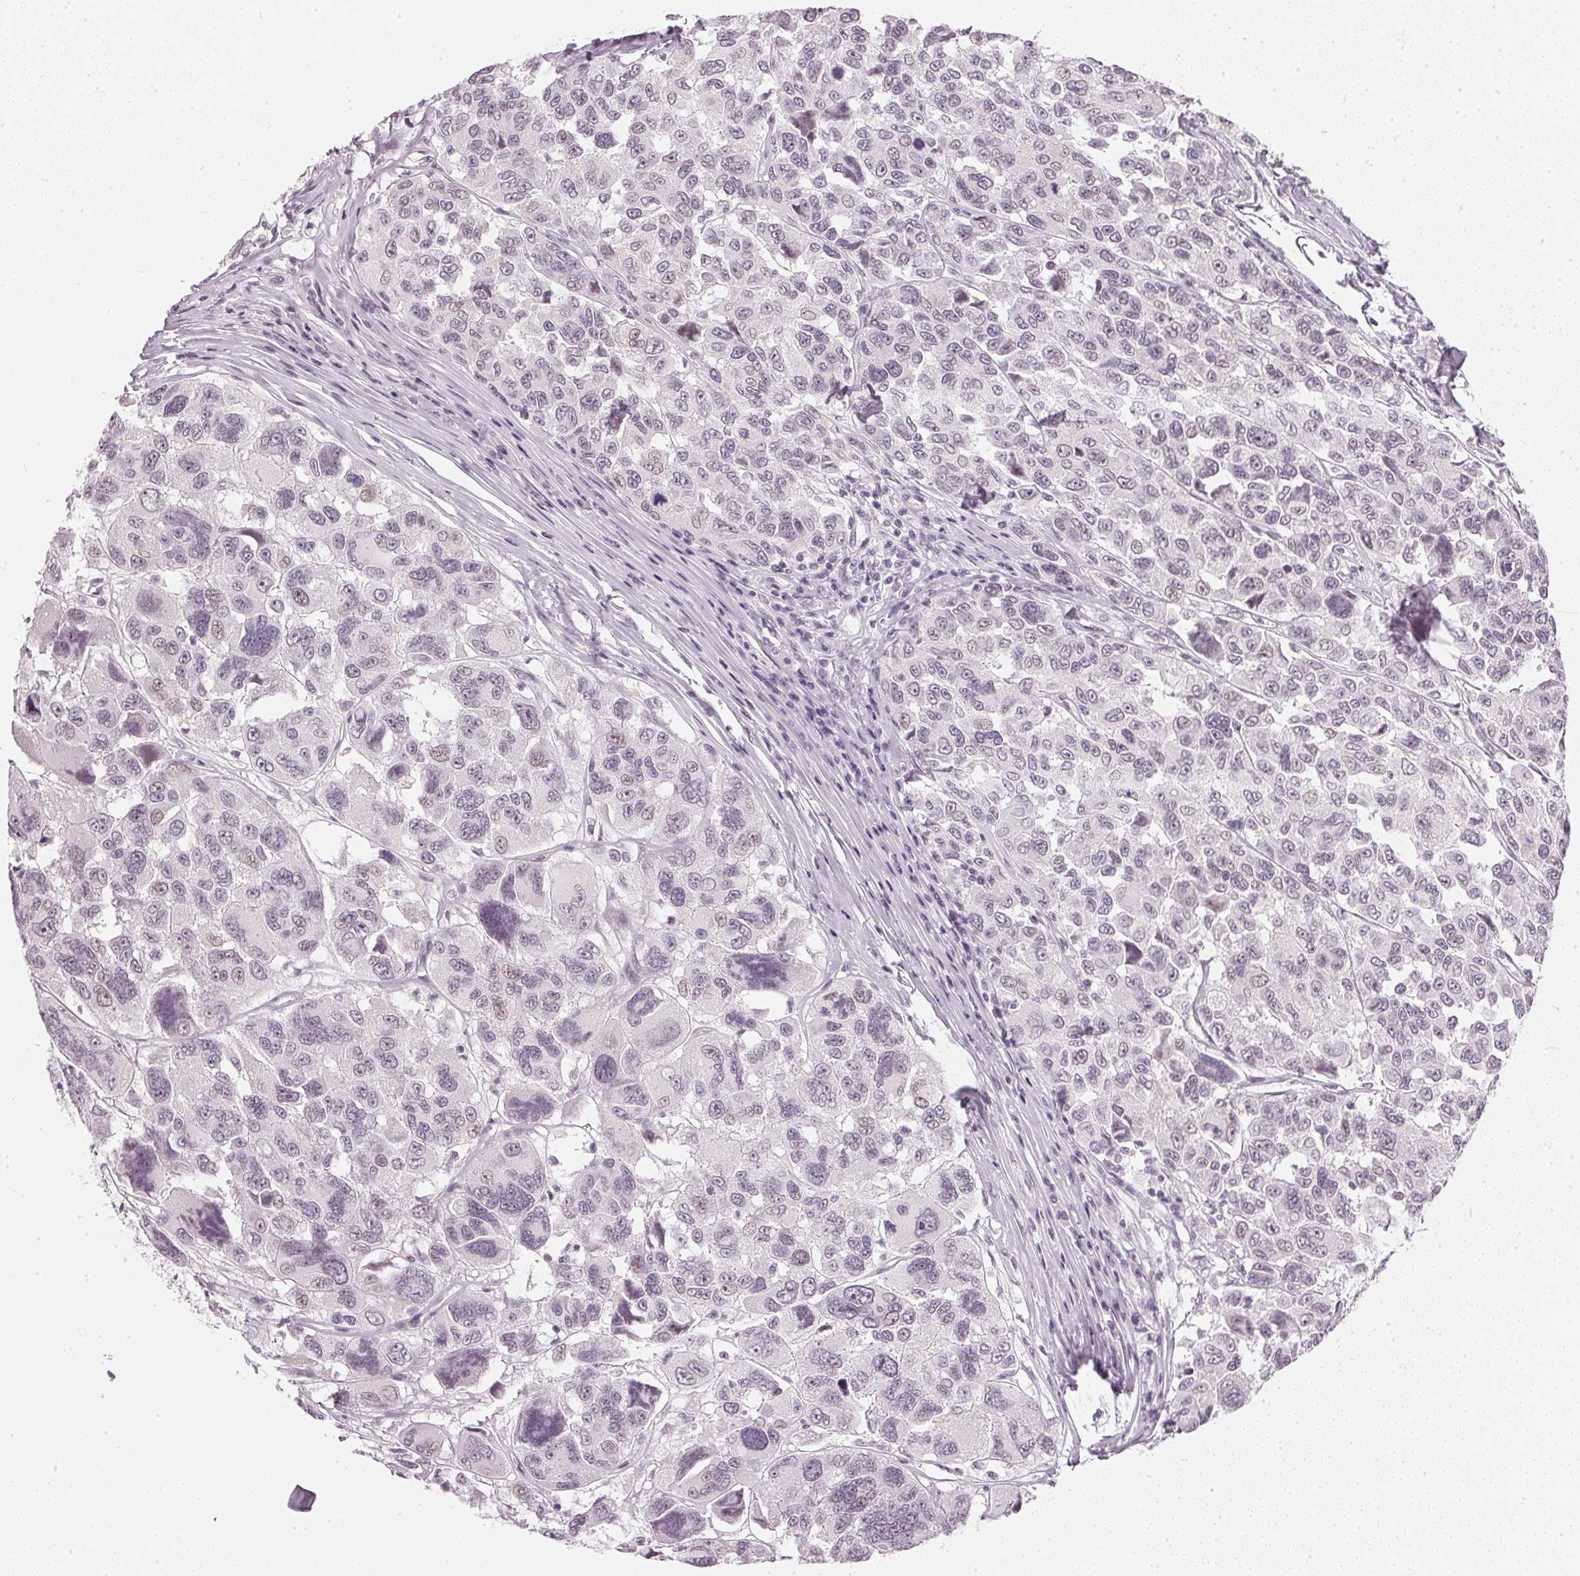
{"staining": {"intensity": "weak", "quantity": "<25%", "location": "nuclear"}, "tissue": "melanoma", "cell_type": "Tumor cells", "image_type": "cancer", "snomed": [{"axis": "morphology", "description": "Malignant melanoma, NOS"}, {"axis": "topography", "description": "Skin"}], "caption": "Immunohistochemistry of human malignant melanoma displays no positivity in tumor cells.", "gene": "DNAJC6", "patient": {"sex": "female", "age": 66}}